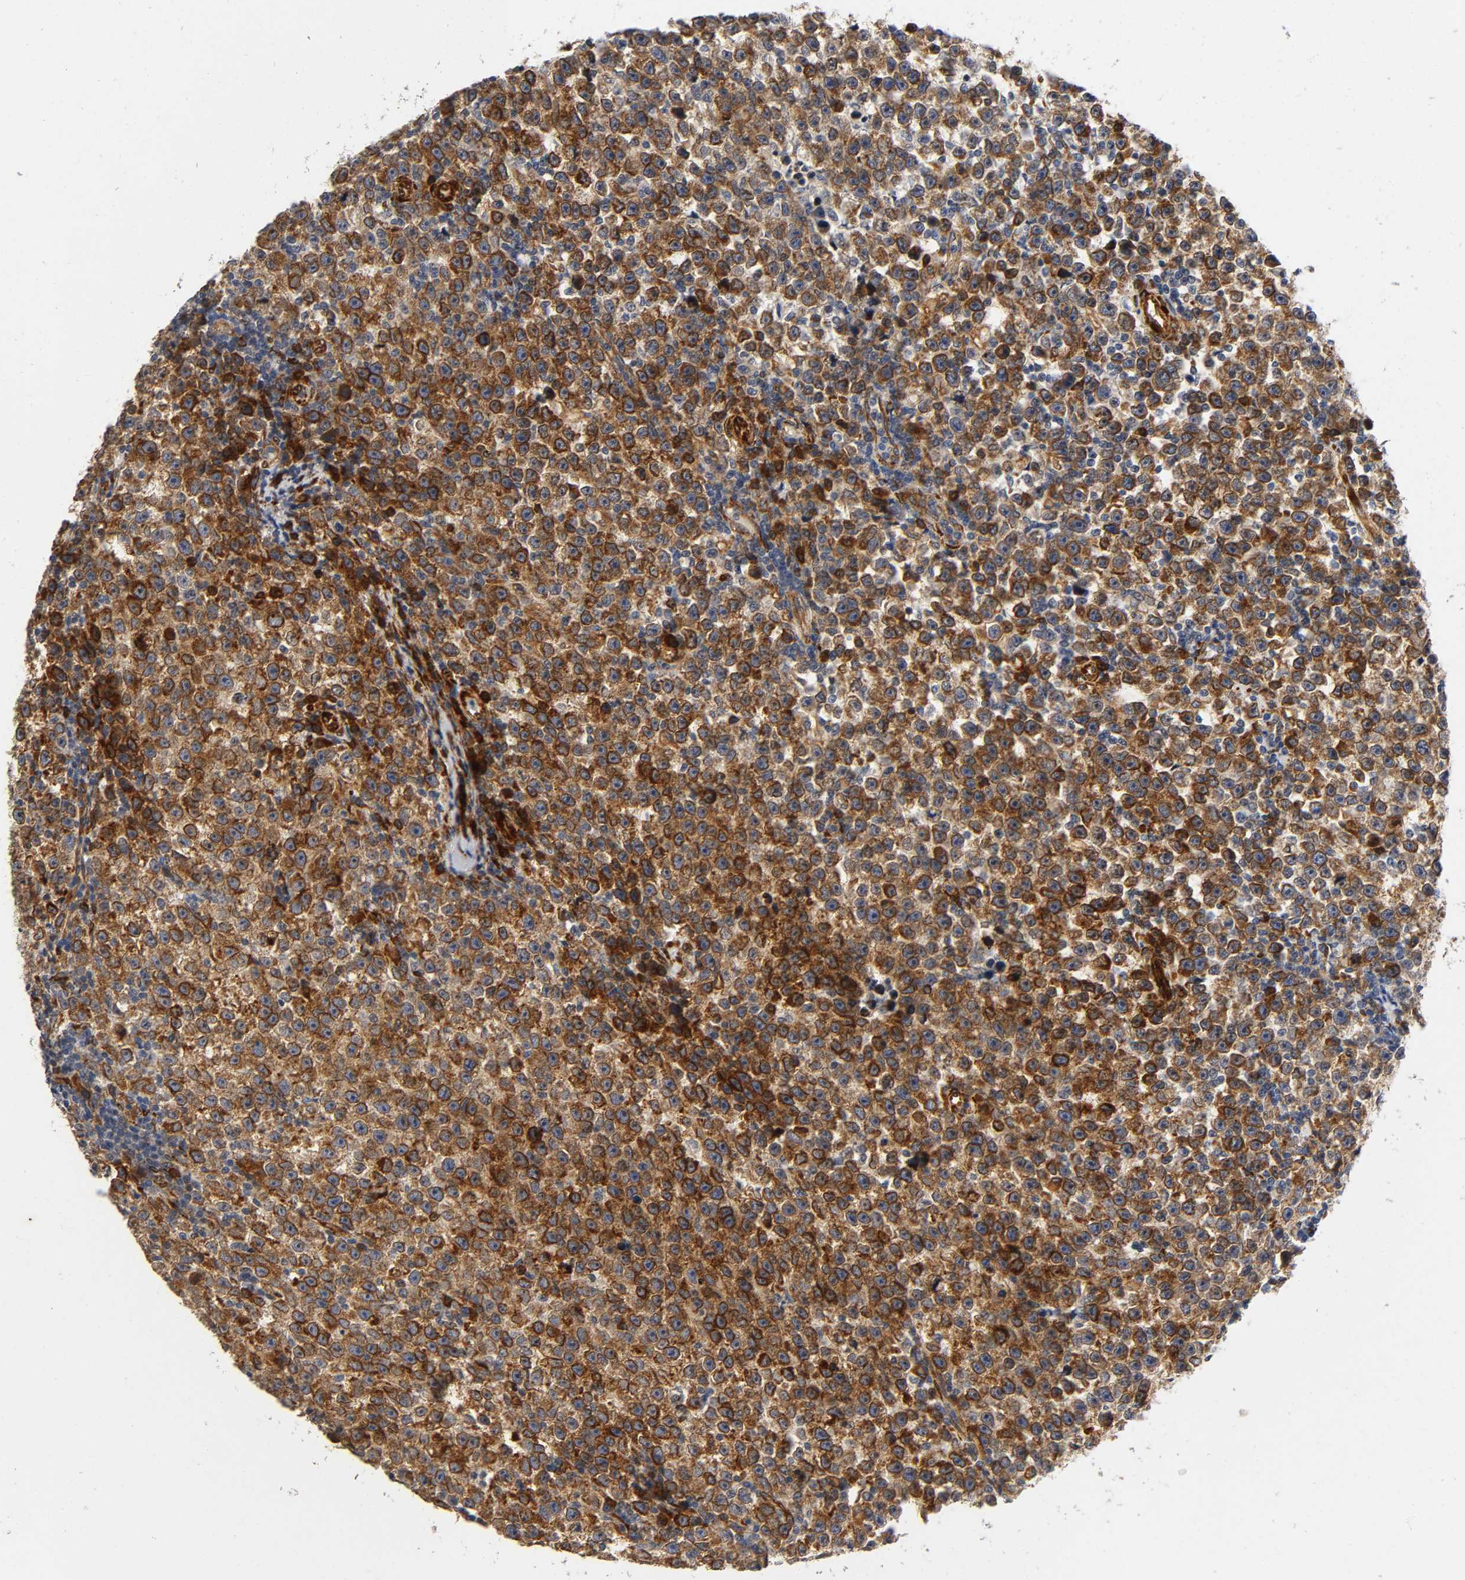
{"staining": {"intensity": "strong", "quantity": ">75%", "location": "cytoplasmic/membranous"}, "tissue": "testis cancer", "cell_type": "Tumor cells", "image_type": "cancer", "snomed": [{"axis": "morphology", "description": "Seminoma, NOS"}, {"axis": "topography", "description": "Testis"}], "caption": "An image of testis cancer stained for a protein exhibits strong cytoplasmic/membranous brown staining in tumor cells. The protein of interest is shown in brown color, while the nuclei are stained blue.", "gene": "SOS2", "patient": {"sex": "male", "age": 43}}